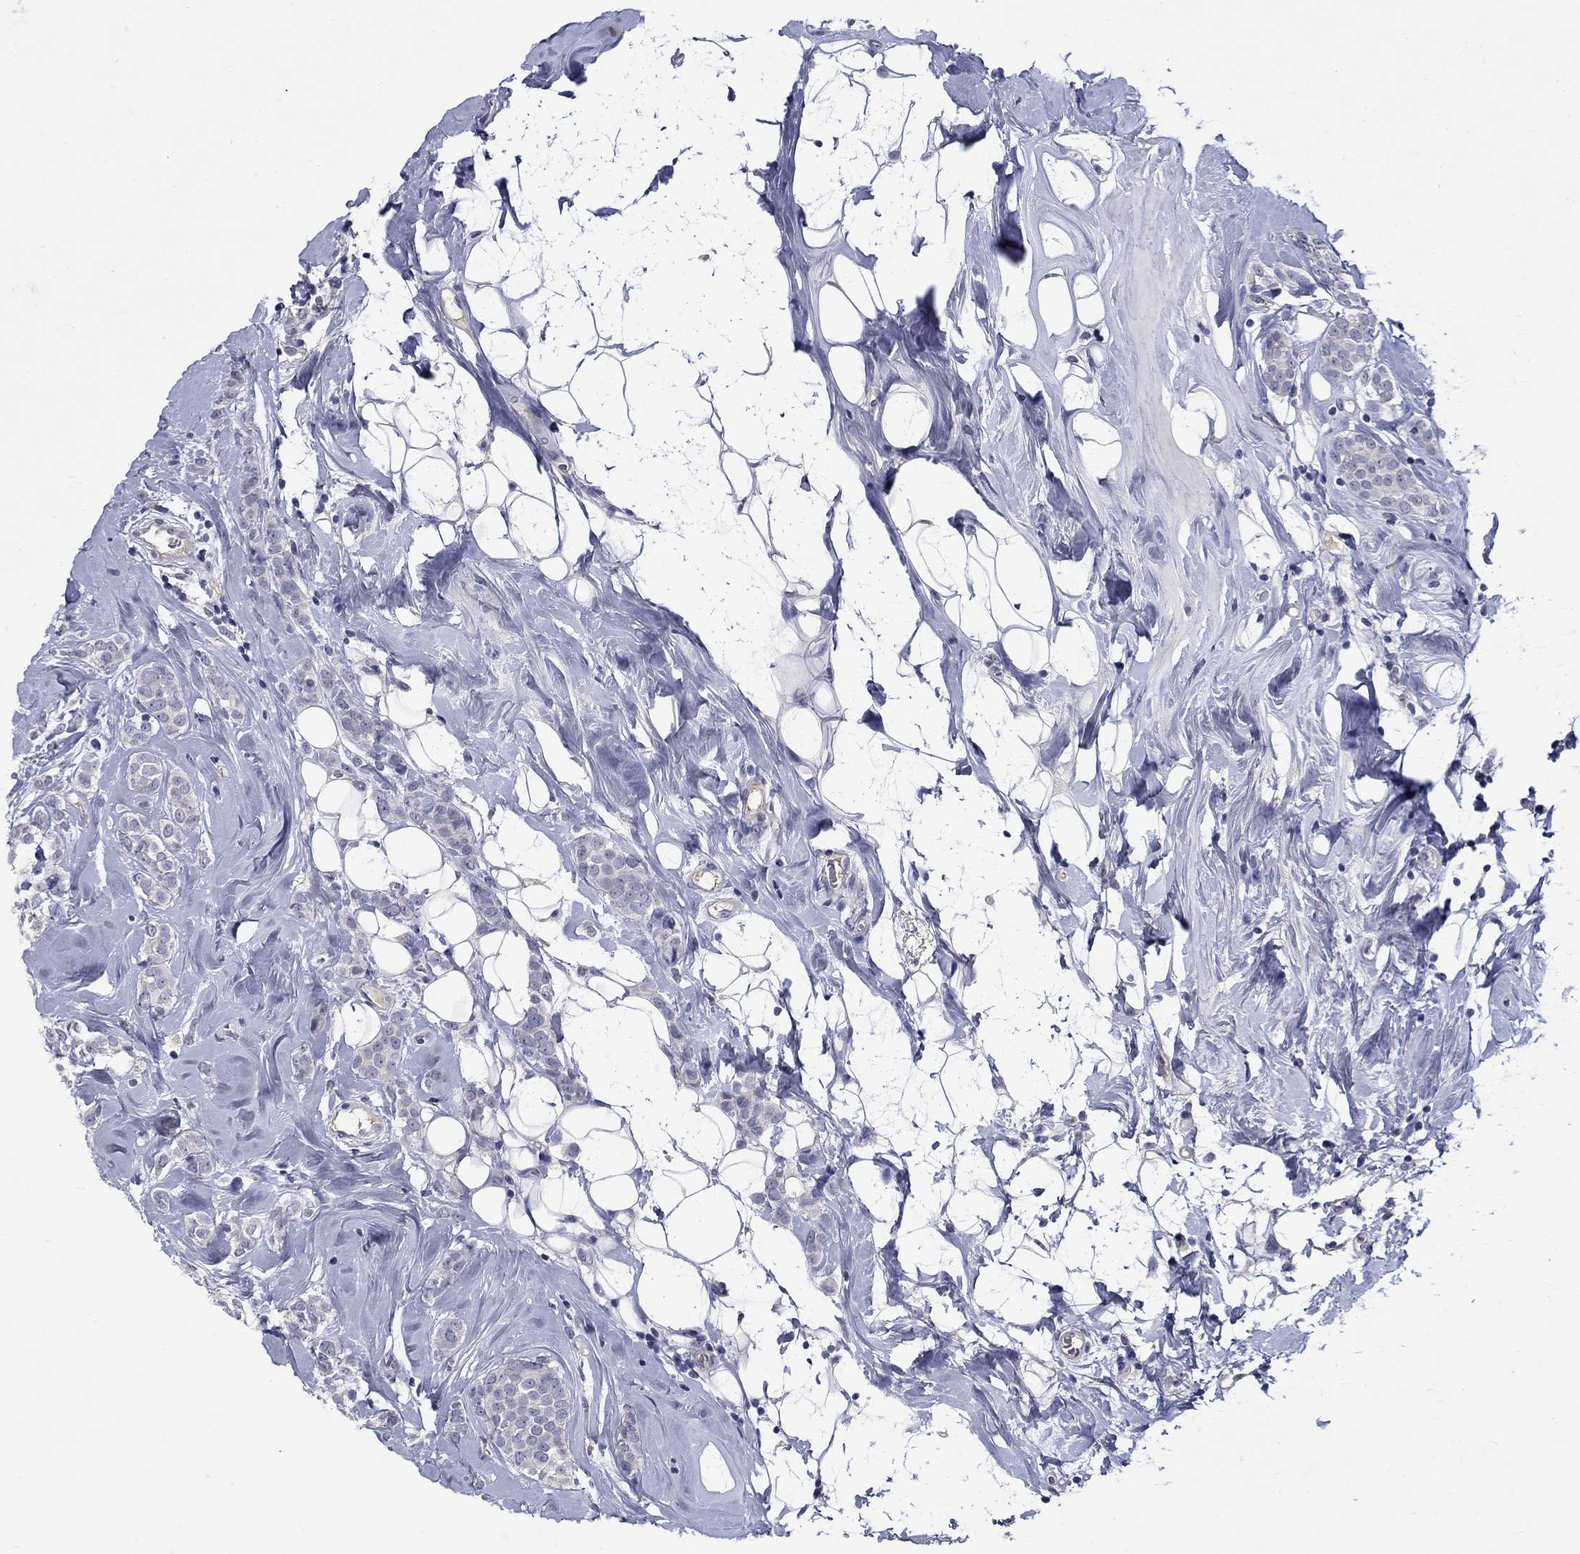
{"staining": {"intensity": "negative", "quantity": "none", "location": "none"}, "tissue": "breast cancer", "cell_type": "Tumor cells", "image_type": "cancer", "snomed": [{"axis": "morphology", "description": "Lobular carcinoma"}, {"axis": "topography", "description": "Breast"}], "caption": "Immunohistochemical staining of breast cancer displays no significant expression in tumor cells.", "gene": "SLC30A3", "patient": {"sex": "female", "age": 49}}